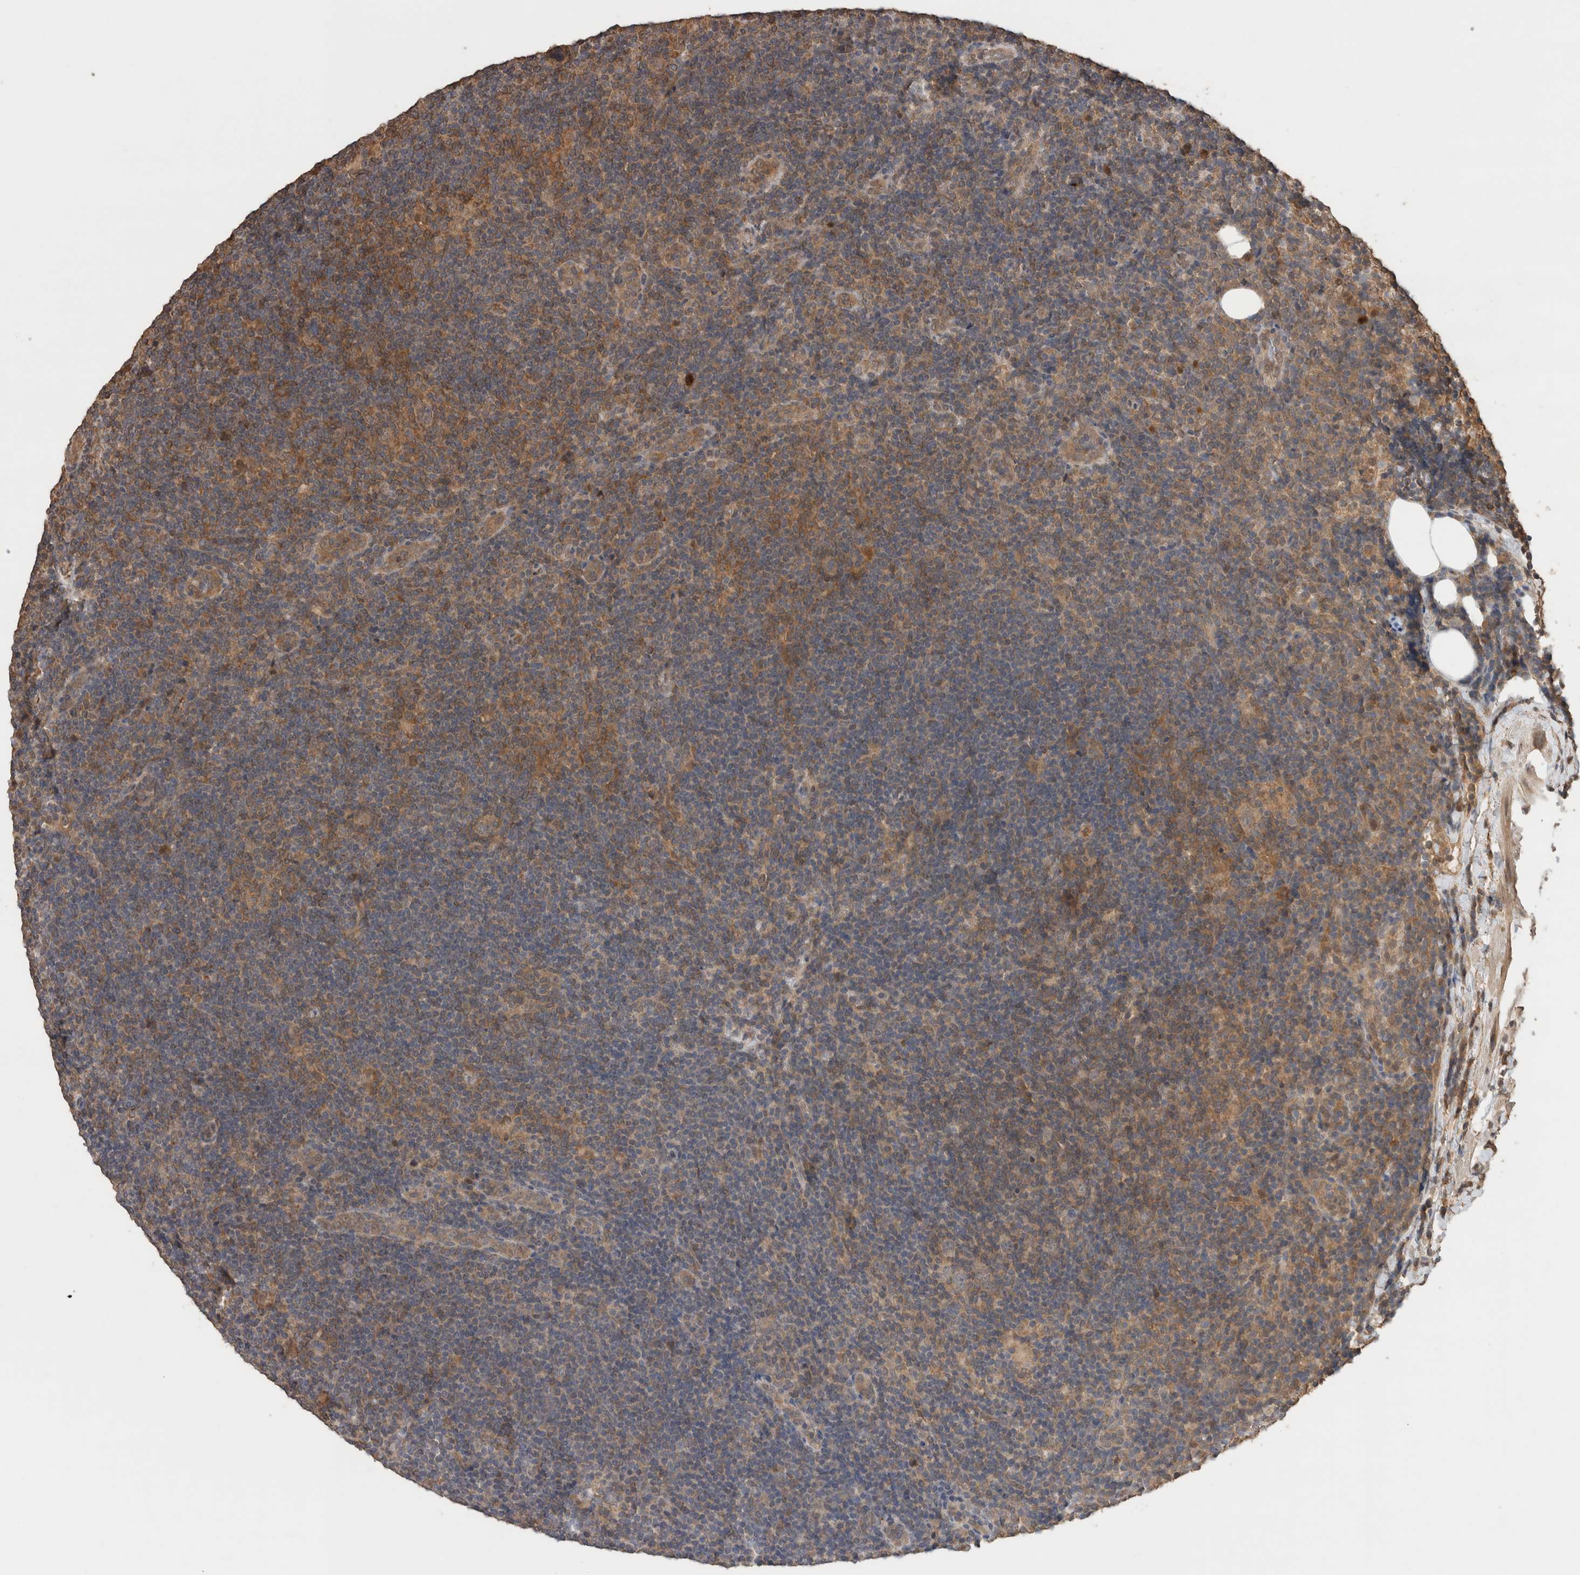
{"staining": {"intensity": "weak", "quantity": ">75%", "location": "cytoplasmic/membranous"}, "tissue": "lymphoma", "cell_type": "Tumor cells", "image_type": "cancer", "snomed": [{"axis": "morphology", "description": "Hodgkin's disease, NOS"}, {"axis": "topography", "description": "Lymph node"}], "caption": "Tumor cells exhibit low levels of weak cytoplasmic/membranous staining in about >75% of cells in Hodgkin's disease.", "gene": "OTUD7B", "patient": {"sex": "female", "age": 57}}